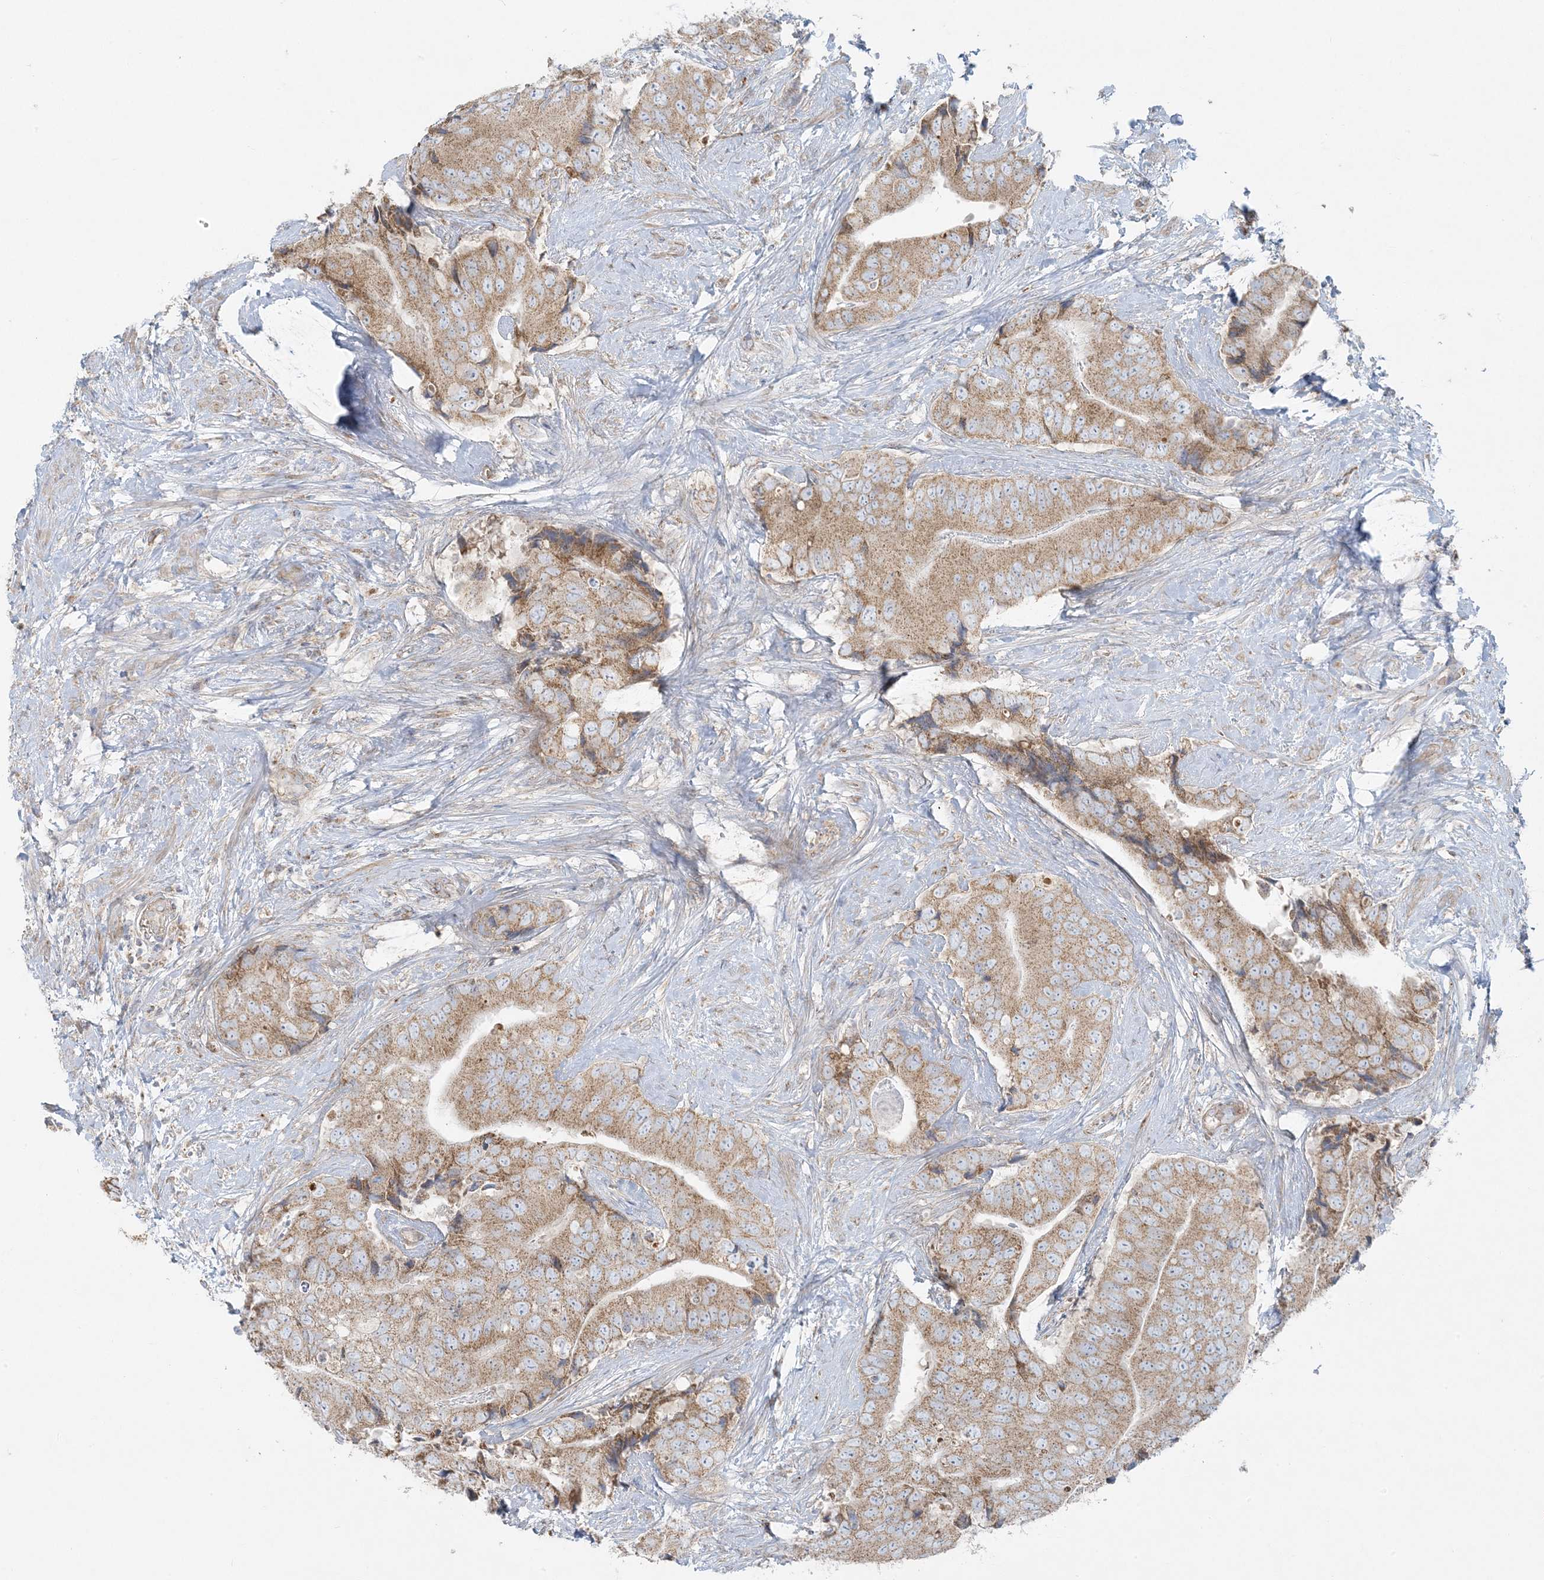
{"staining": {"intensity": "moderate", "quantity": ">75%", "location": "cytoplasmic/membranous"}, "tissue": "prostate cancer", "cell_type": "Tumor cells", "image_type": "cancer", "snomed": [{"axis": "morphology", "description": "Adenocarcinoma, High grade"}, {"axis": "topography", "description": "Prostate"}], "caption": "Prostate cancer stained for a protein (brown) reveals moderate cytoplasmic/membranous positive staining in about >75% of tumor cells.", "gene": "PIK3R4", "patient": {"sex": "male", "age": 70}}